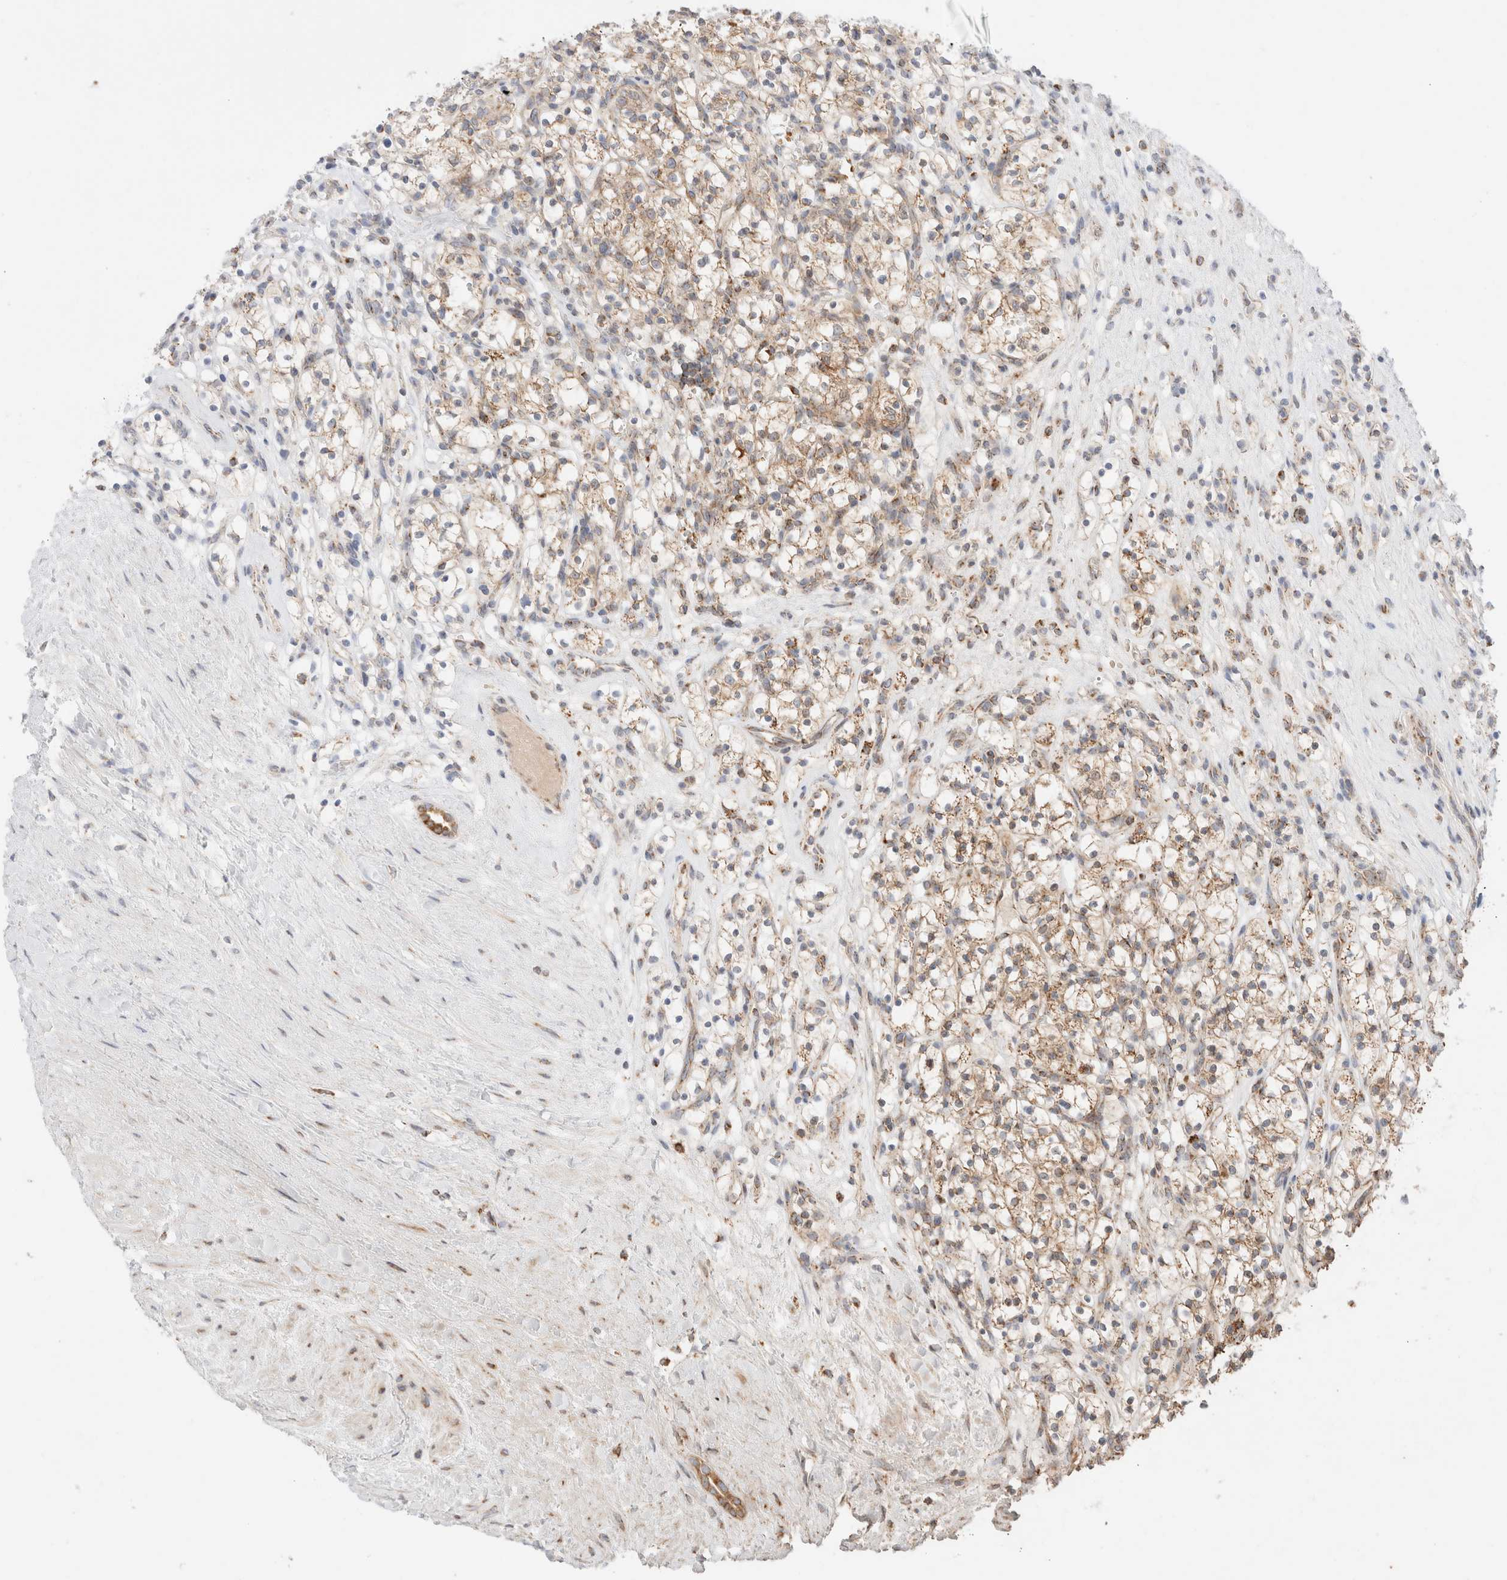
{"staining": {"intensity": "weak", "quantity": "25%-75%", "location": "cytoplasmic/membranous"}, "tissue": "renal cancer", "cell_type": "Tumor cells", "image_type": "cancer", "snomed": [{"axis": "morphology", "description": "Adenocarcinoma, NOS"}, {"axis": "topography", "description": "Kidney"}], "caption": "Renal cancer (adenocarcinoma) stained with a protein marker demonstrates weak staining in tumor cells.", "gene": "TMPPE", "patient": {"sex": "female", "age": 57}}